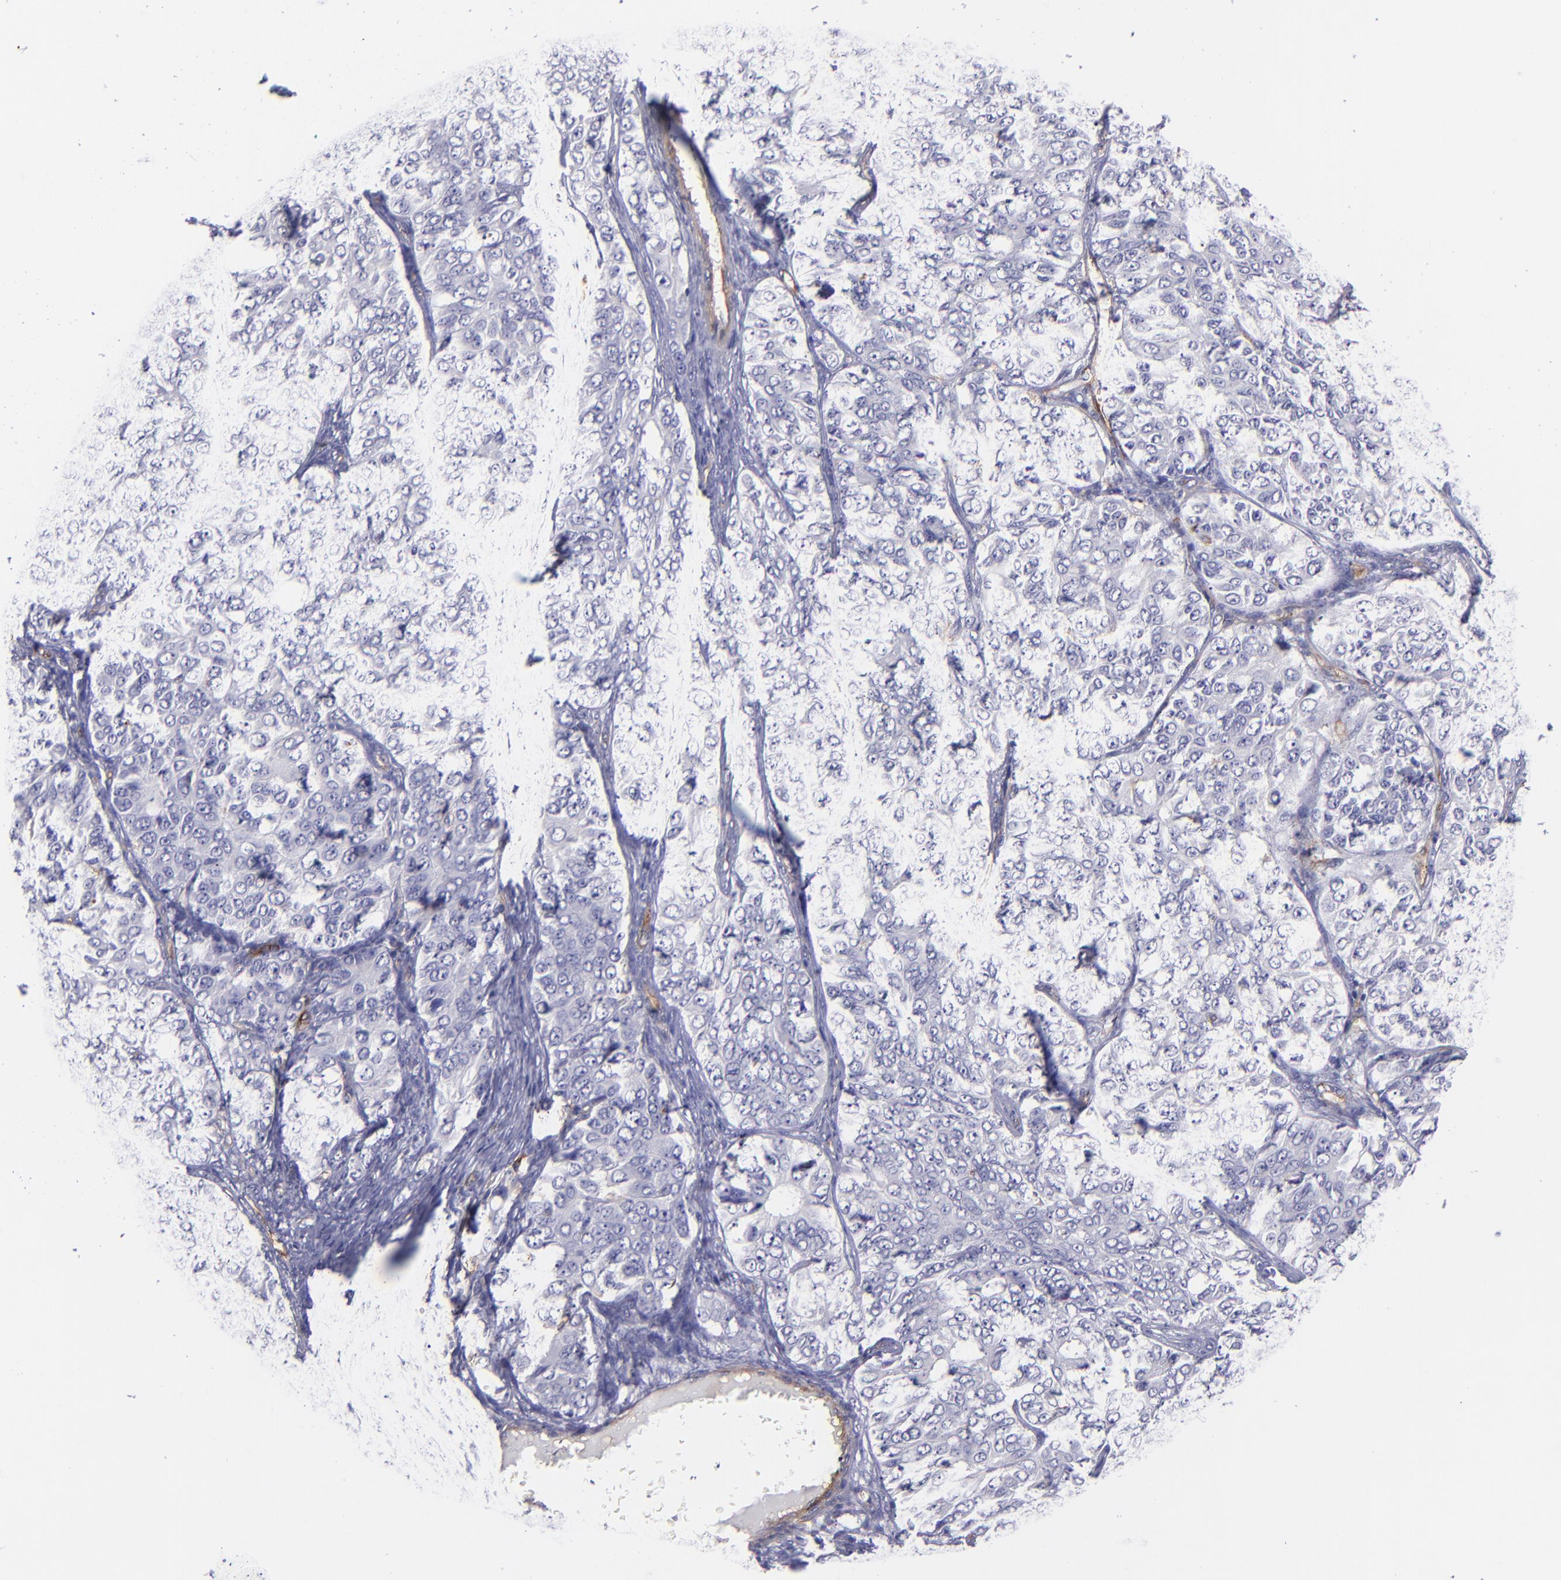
{"staining": {"intensity": "negative", "quantity": "none", "location": "none"}, "tissue": "ovarian cancer", "cell_type": "Tumor cells", "image_type": "cancer", "snomed": [{"axis": "morphology", "description": "Carcinoma, endometroid"}, {"axis": "topography", "description": "Ovary"}], "caption": "Photomicrograph shows no significant protein expression in tumor cells of ovarian cancer (endometroid carcinoma).", "gene": "ENTPD1", "patient": {"sex": "female", "age": 51}}